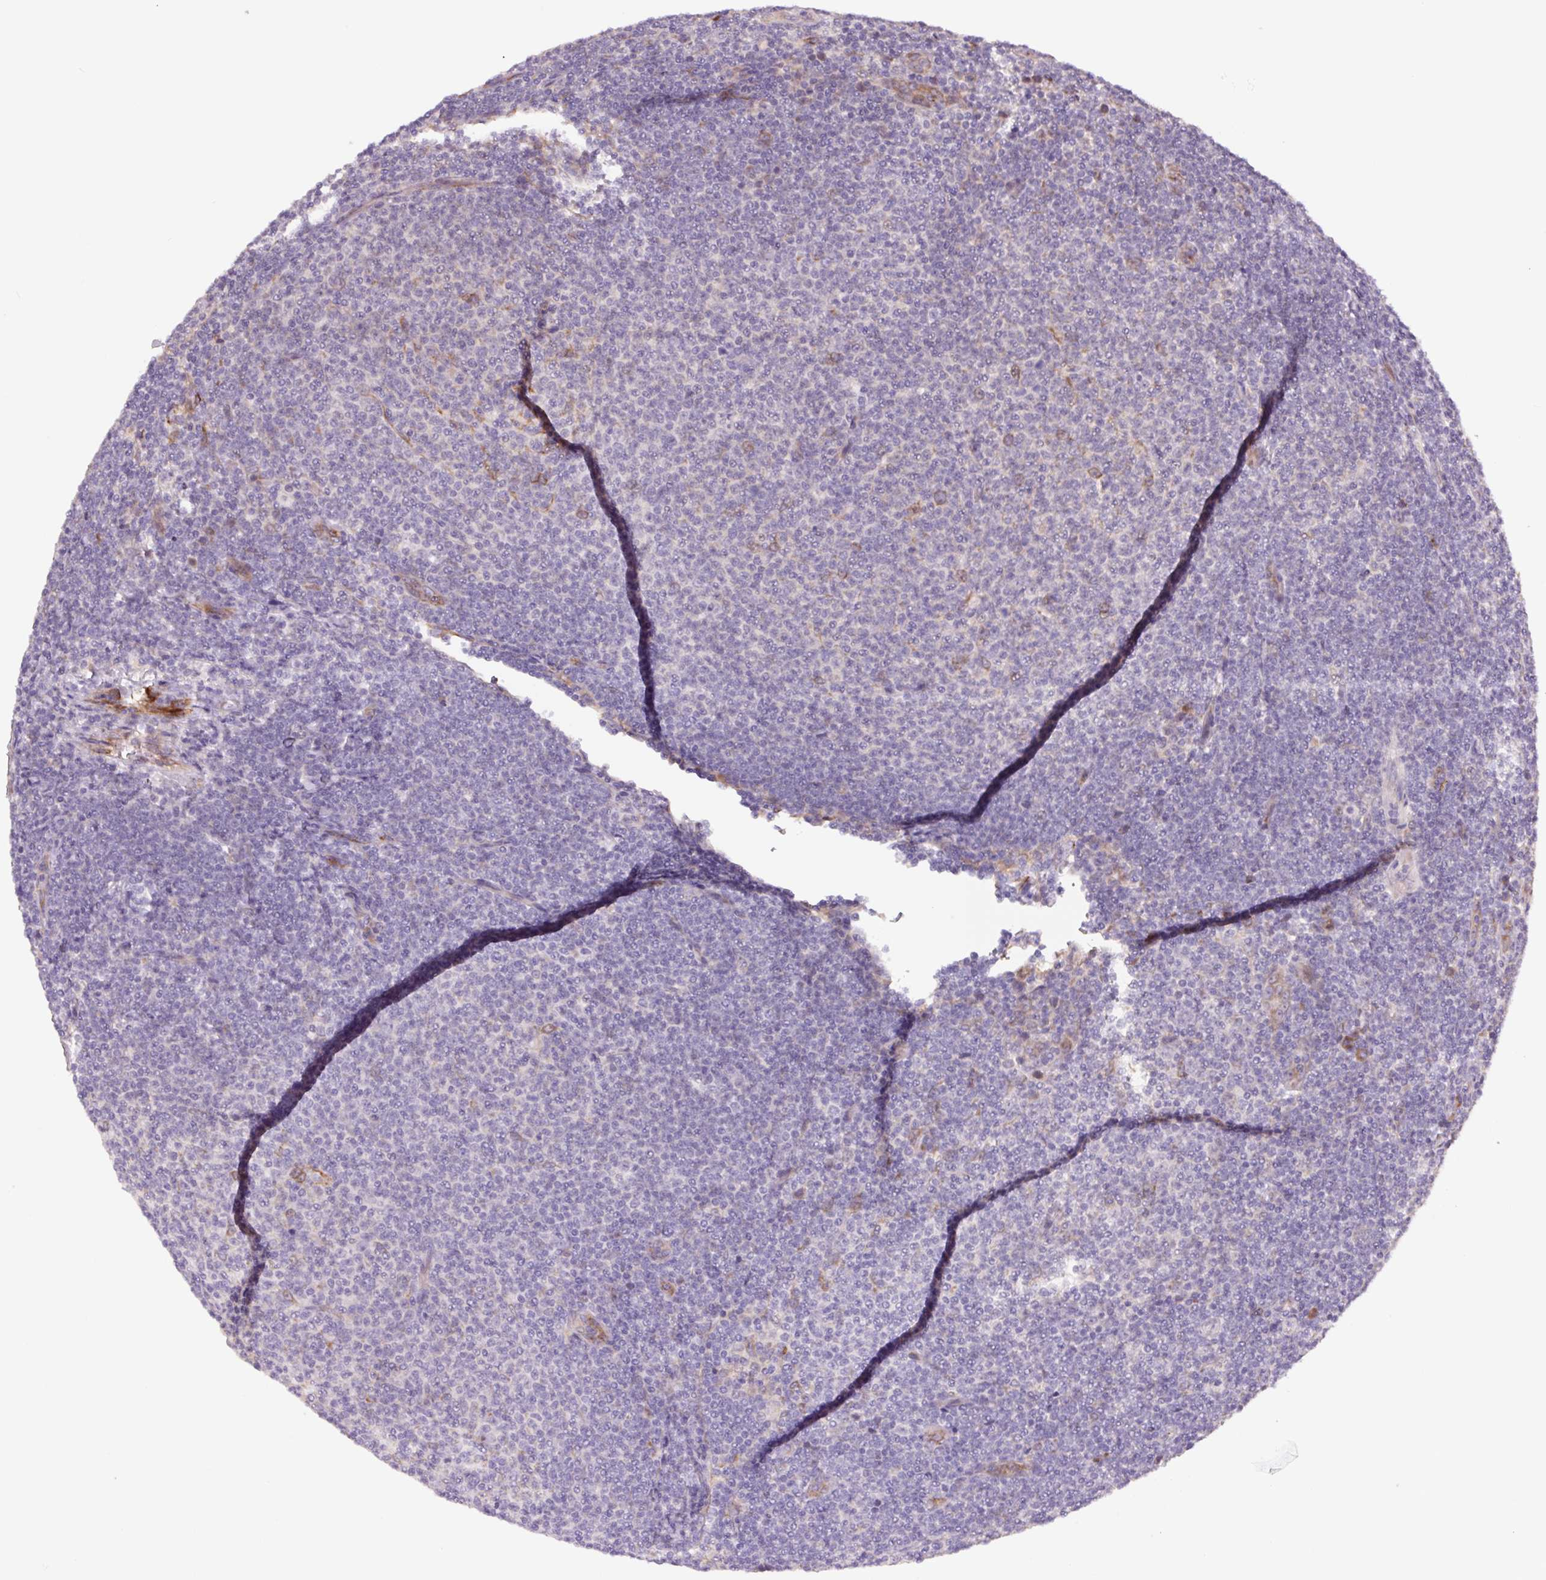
{"staining": {"intensity": "negative", "quantity": "none", "location": "none"}, "tissue": "lymphoma", "cell_type": "Tumor cells", "image_type": "cancer", "snomed": [{"axis": "morphology", "description": "Malignant lymphoma, non-Hodgkin's type, Low grade"}, {"axis": "topography", "description": "Lymph node"}], "caption": "The immunohistochemistry (IHC) photomicrograph has no significant positivity in tumor cells of malignant lymphoma, non-Hodgkin's type (low-grade) tissue.", "gene": "PLA2G4A", "patient": {"sex": "male", "age": 66}}